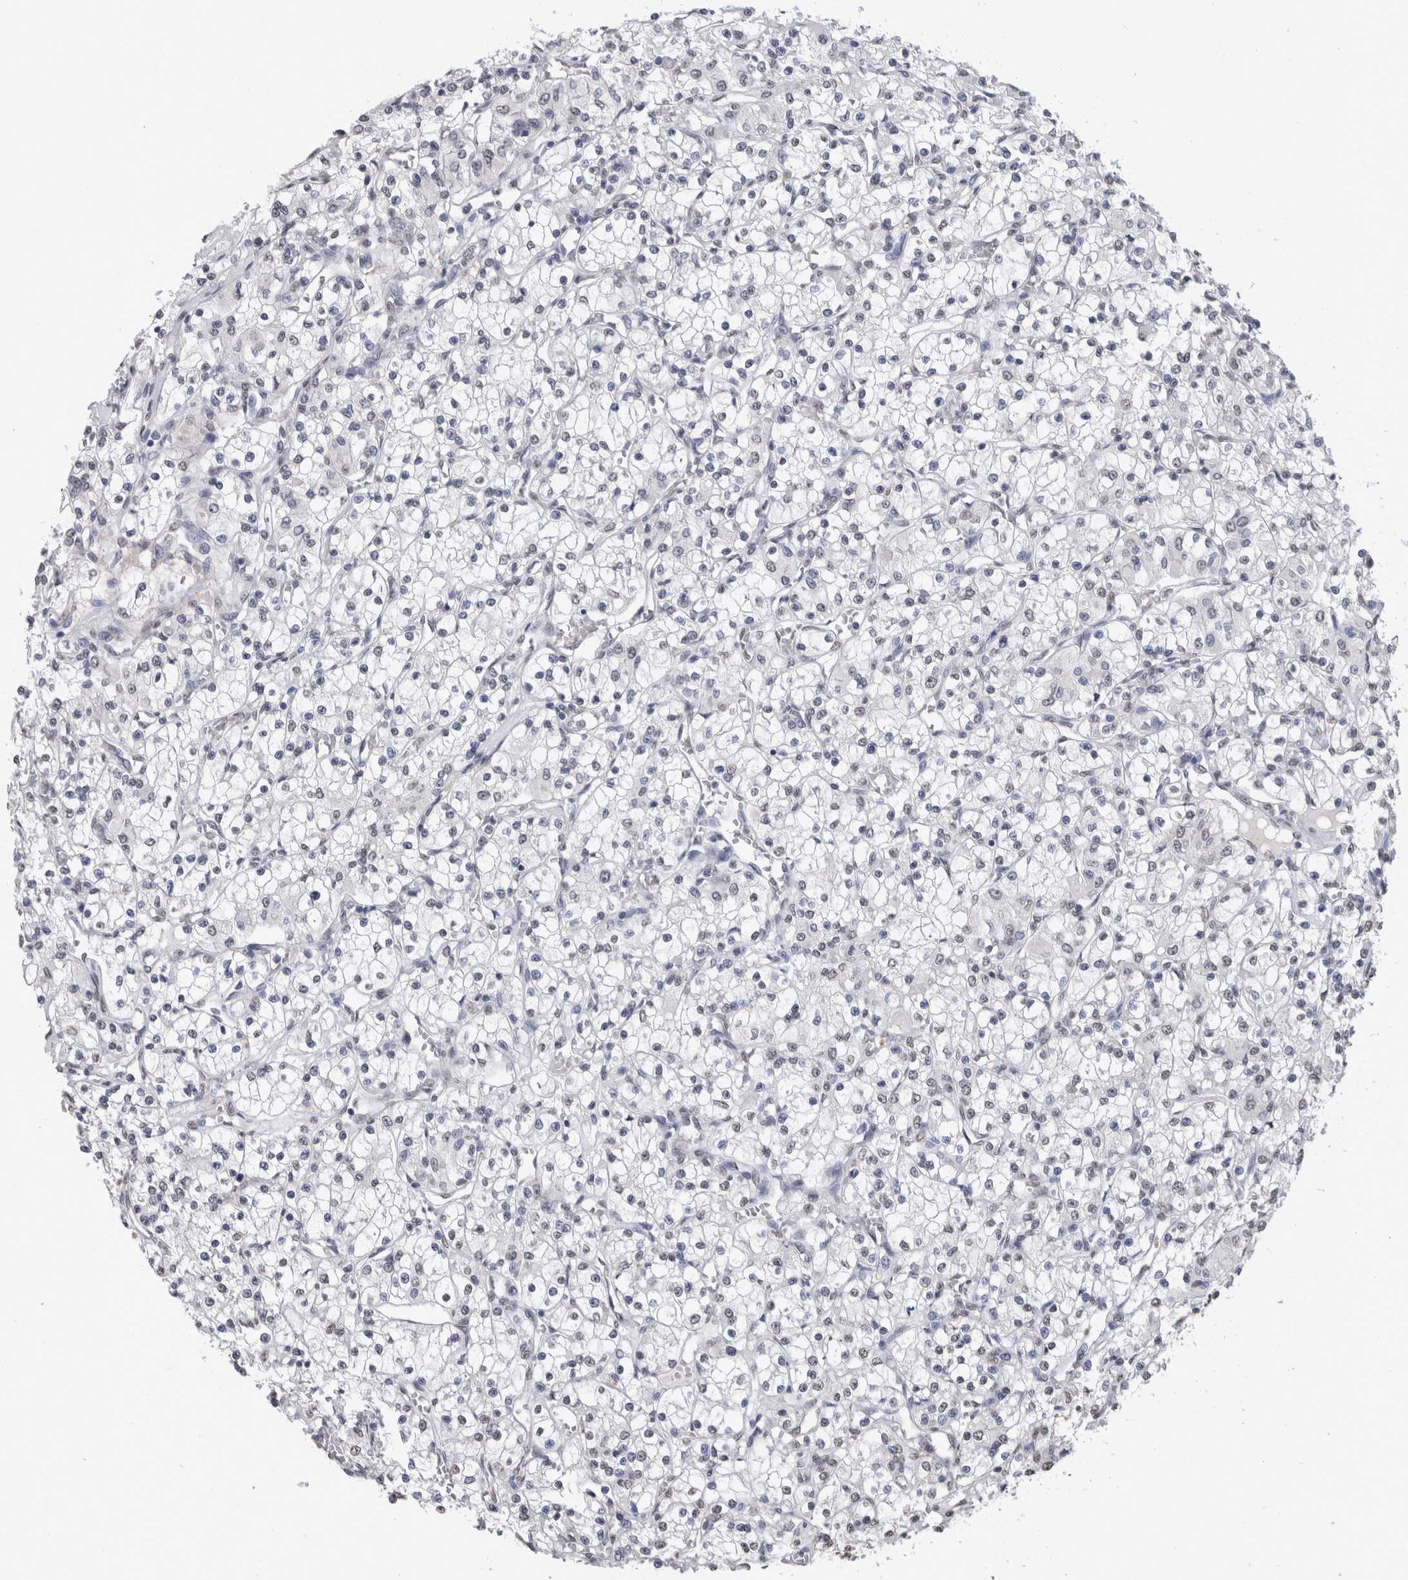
{"staining": {"intensity": "negative", "quantity": "none", "location": "none"}, "tissue": "renal cancer", "cell_type": "Tumor cells", "image_type": "cancer", "snomed": [{"axis": "morphology", "description": "Adenocarcinoma, NOS"}, {"axis": "topography", "description": "Kidney"}], "caption": "IHC of renal adenocarcinoma demonstrates no expression in tumor cells. (DAB (3,3'-diaminobenzidine) immunohistochemistry (IHC) visualized using brightfield microscopy, high magnification).", "gene": "LTBP1", "patient": {"sex": "female", "age": 59}}